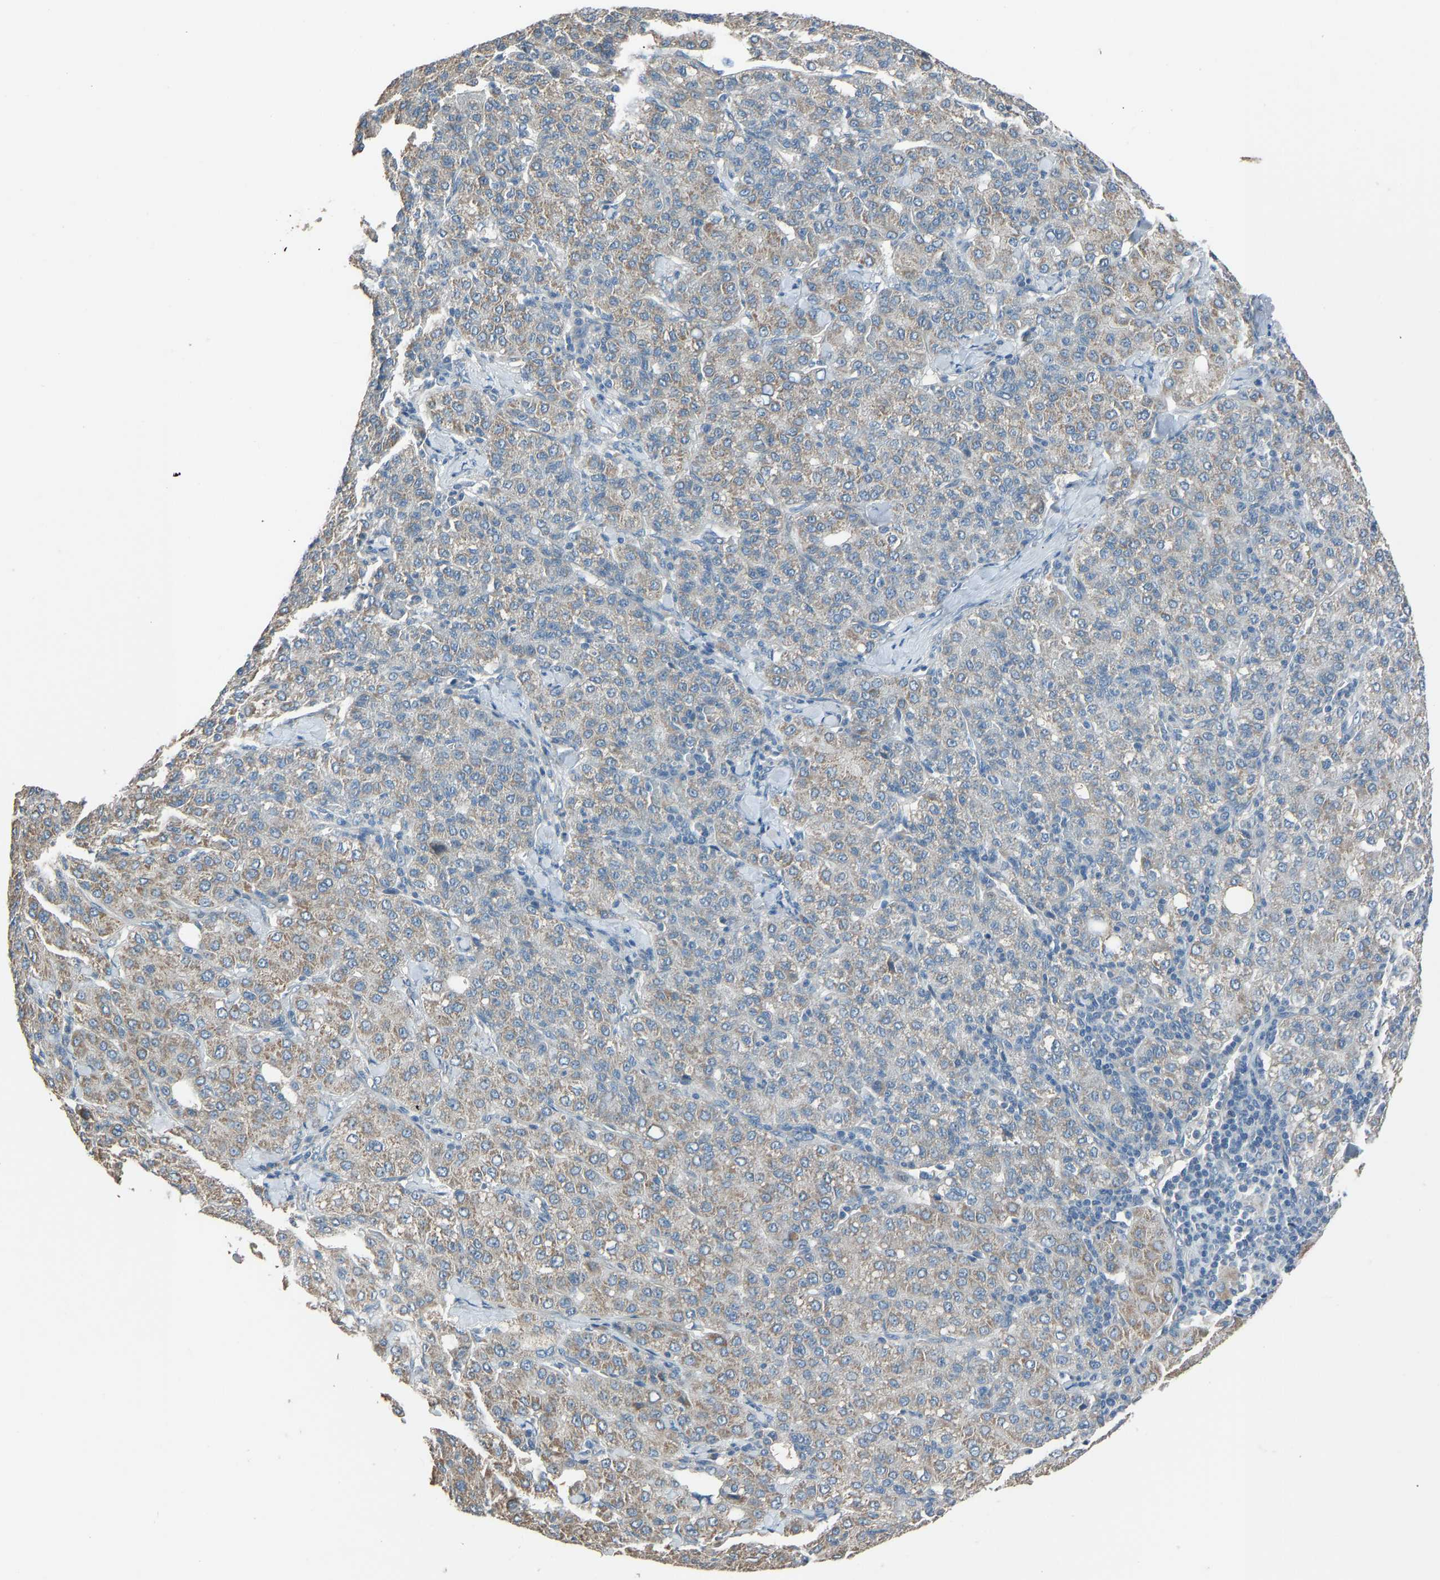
{"staining": {"intensity": "weak", "quantity": ">75%", "location": "cytoplasmic/membranous"}, "tissue": "liver cancer", "cell_type": "Tumor cells", "image_type": "cancer", "snomed": [{"axis": "morphology", "description": "Carcinoma, Hepatocellular, NOS"}, {"axis": "topography", "description": "Liver"}], "caption": "Liver hepatocellular carcinoma stained for a protein (brown) reveals weak cytoplasmic/membranous positive positivity in about >75% of tumor cells.", "gene": "TGFBR3", "patient": {"sex": "male", "age": 65}}